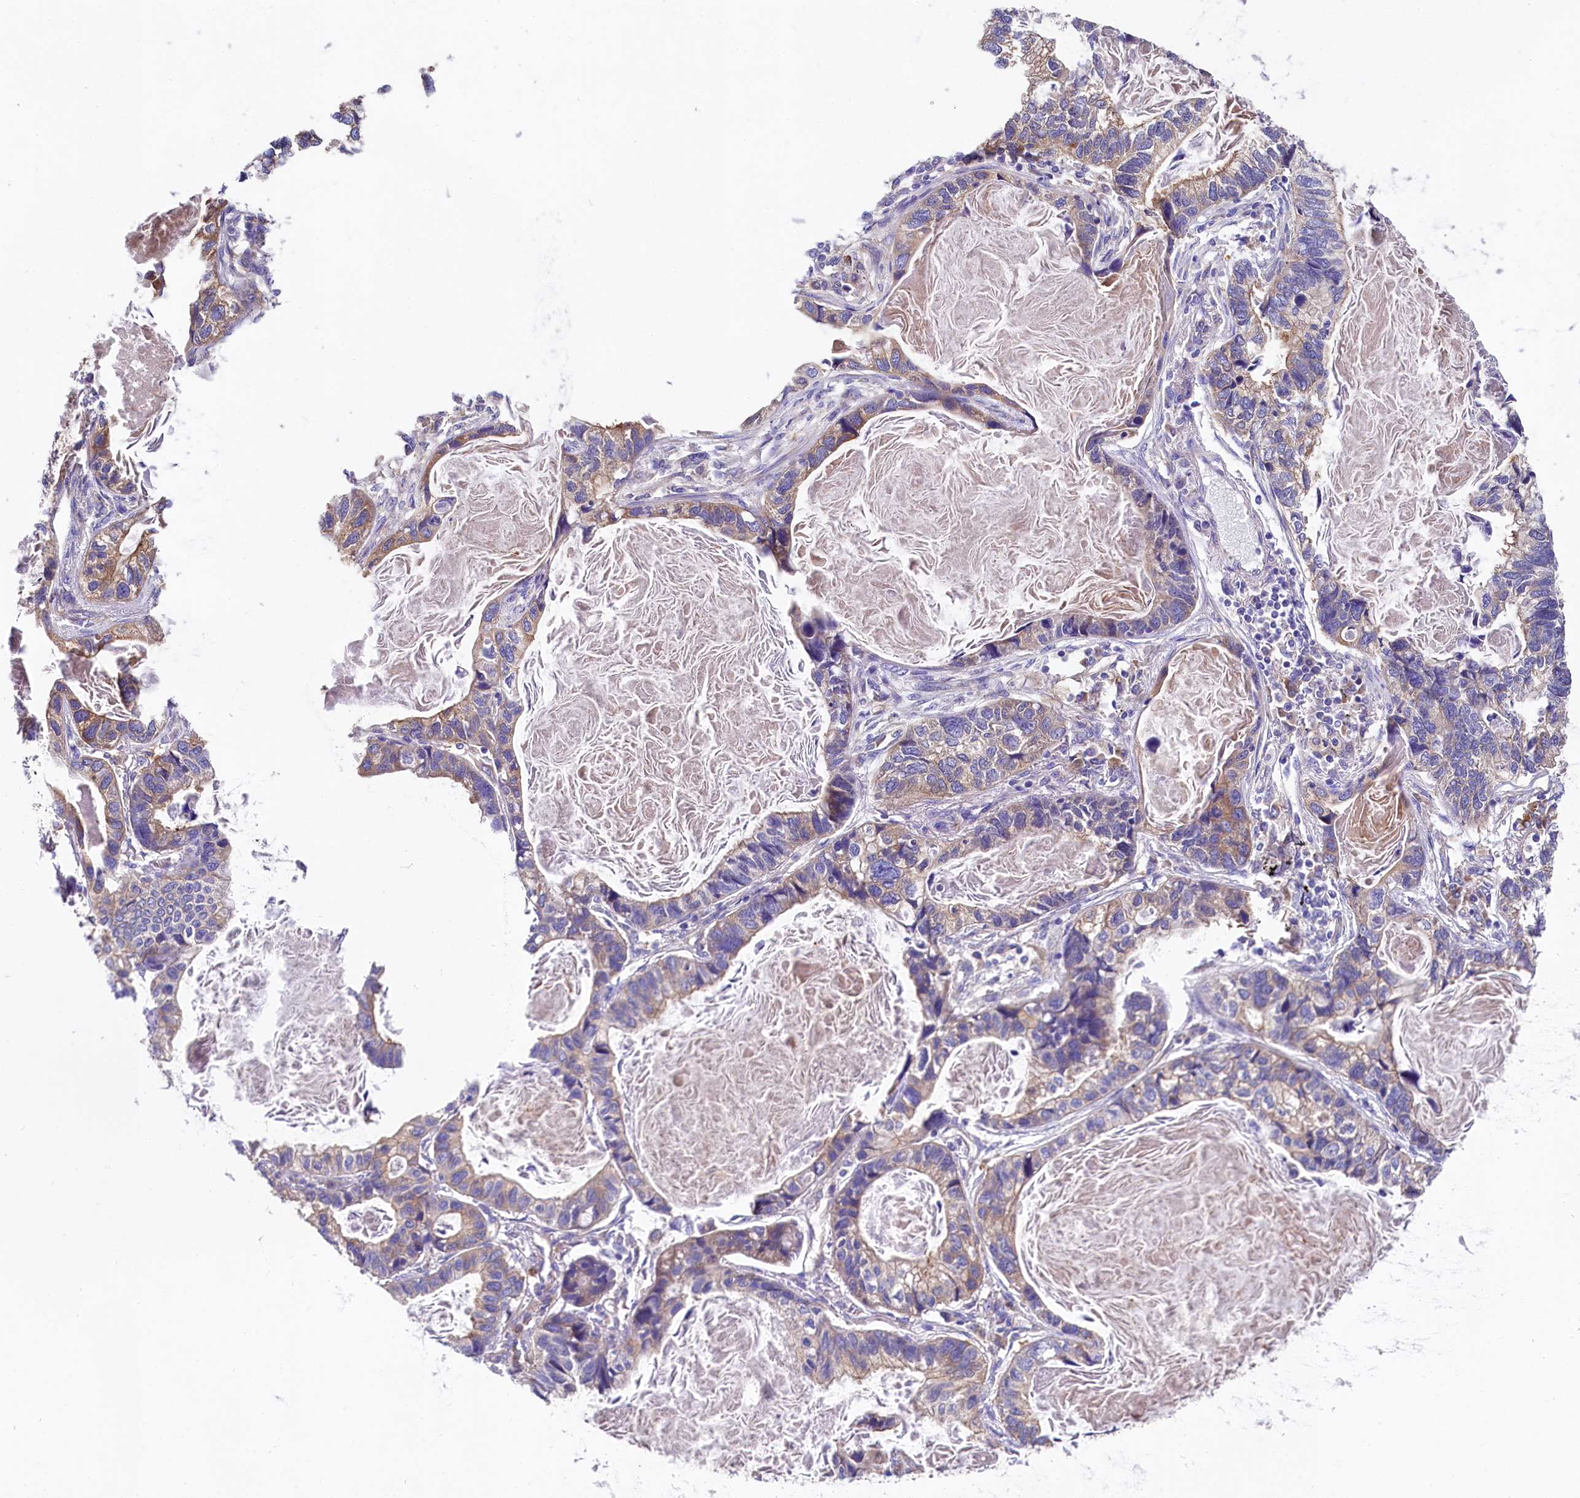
{"staining": {"intensity": "weak", "quantity": "25%-75%", "location": "cytoplasmic/membranous"}, "tissue": "lung cancer", "cell_type": "Tumor cells", "image_type": "cancer", "snomed": [{"axis": "morphology", "description": "Adenocarcinoma, NOS"}, {"axis": "topography", "description": "Lung"}], "caption": "Immunohistochemical staining of adenocarcinoma (lung) exhibits low levels of weak cytoplasmic/membranous protein staining in about 25%-75% of tumor cells. (brown staining indicates protein expression, while blue staining denotes nuclei).", "gene": "QARS1", "patient": {"sex": "male", "age": 67}}